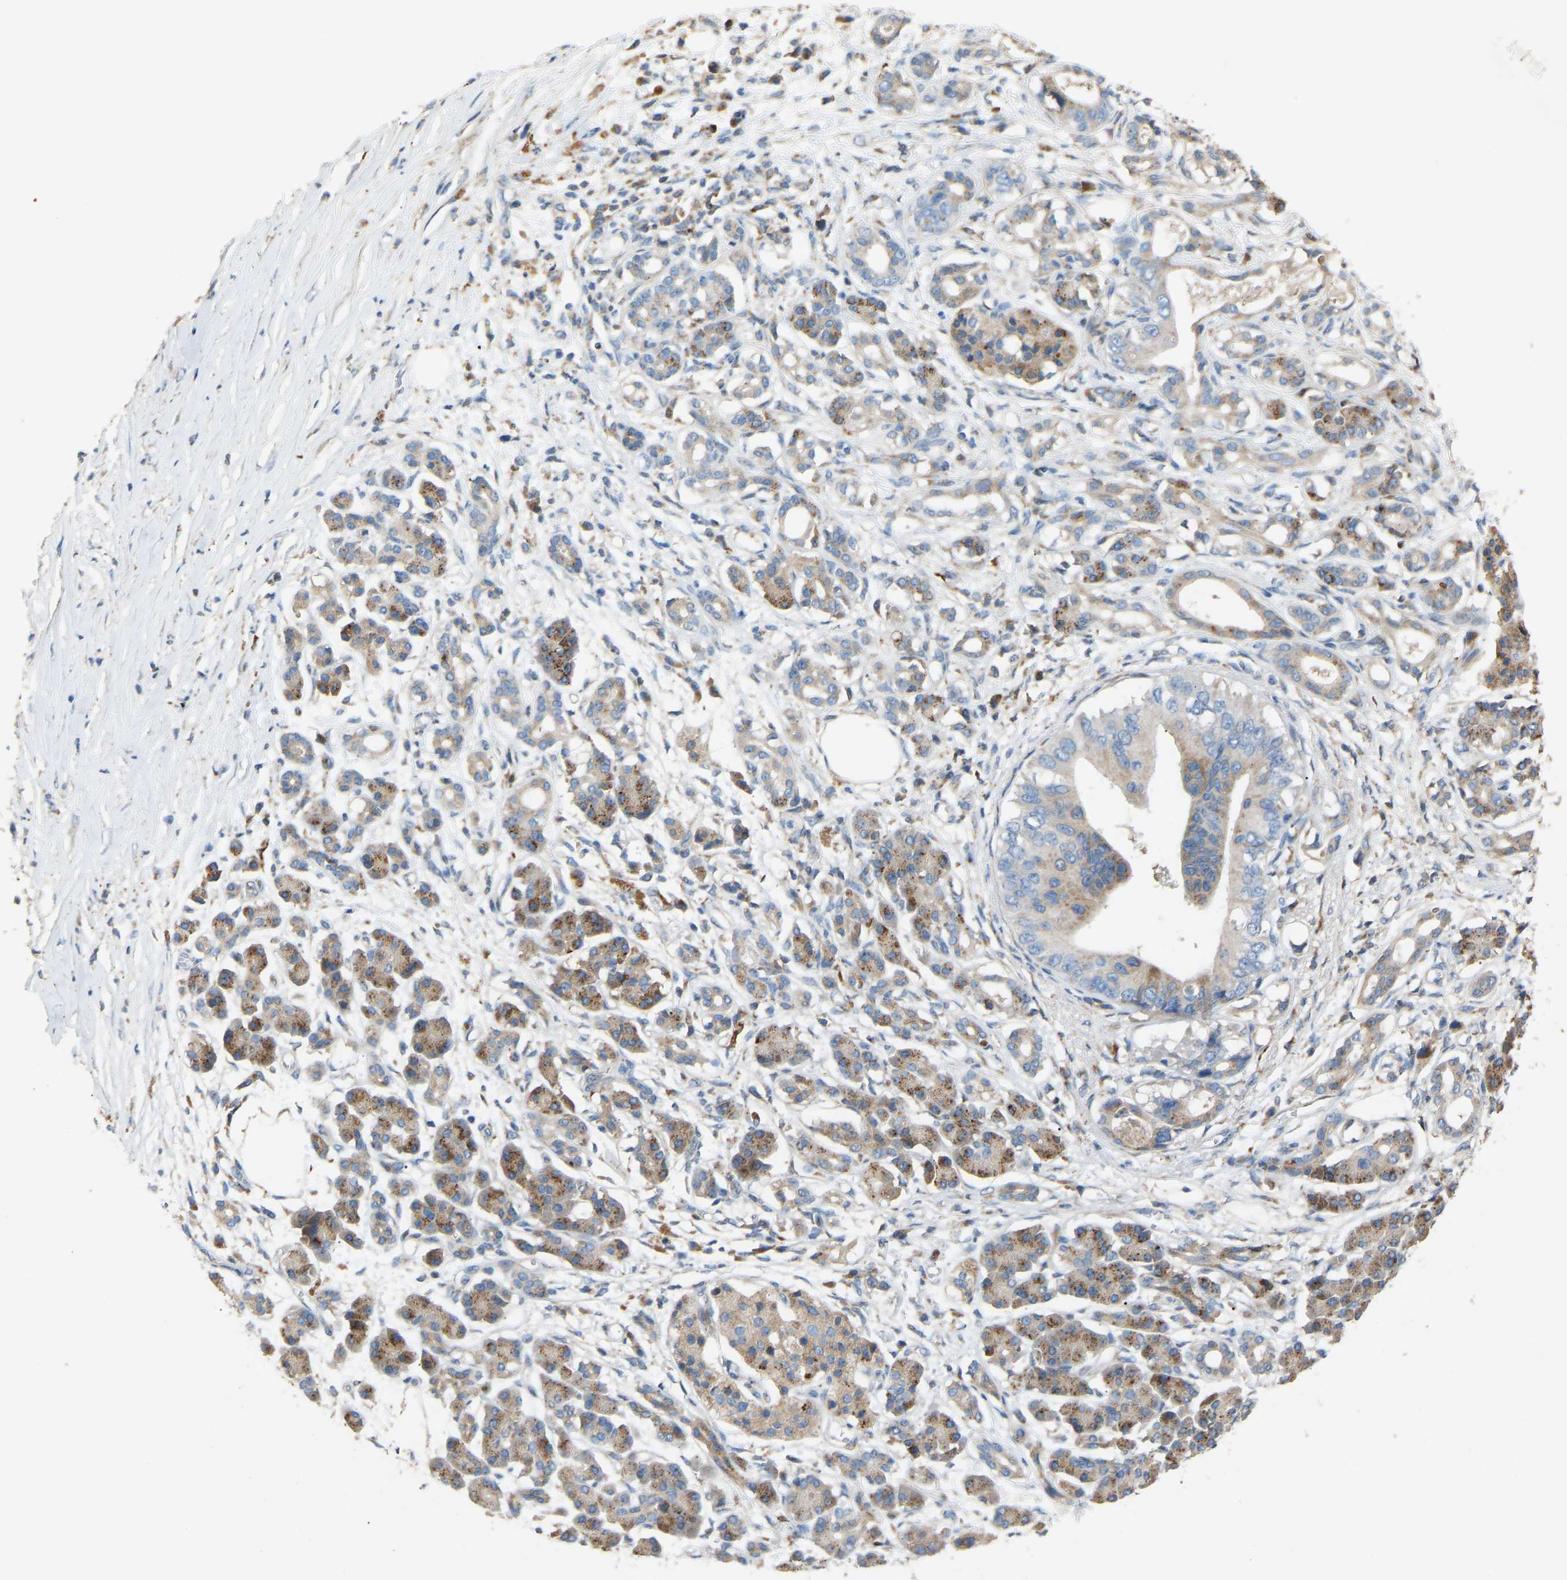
{"staining": {"intensity": "weak", "quantity": "<25%", "location": "cytoplasmic/membranous"}, "tissue": "pancreatic cancer", "cell_type": "Tumor cells", "image_type": "cancer", "snomed": [{"axis": "morphology", "description": "Adenocarcinoma, NOS"}, {"axis": "topography", "description": "Pancreas"}], "caption": "A photomicrograph of pancreatic cancer (adenocarcinoma) stained for a protein reveals no brown staining in tumor cells.", "gene": "RGP1", "patient": {"sex": "male", "age": 77}}